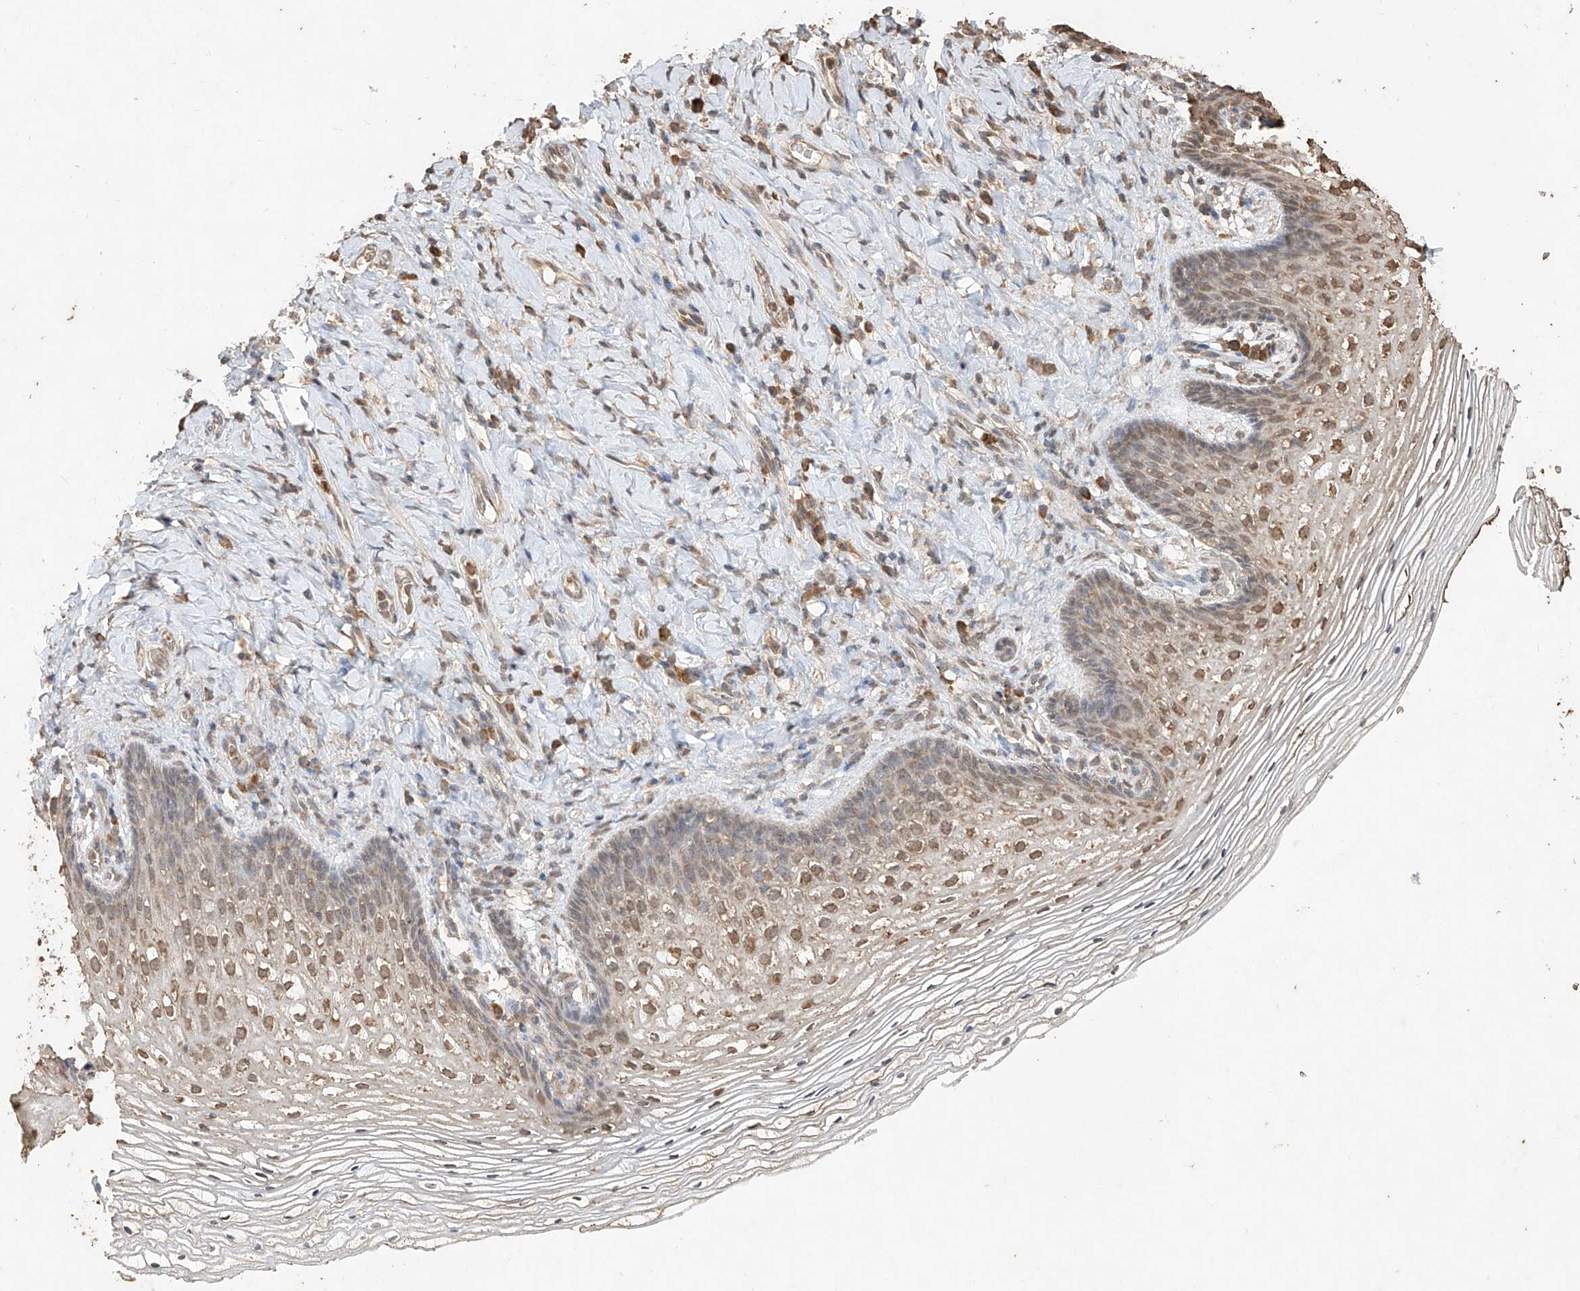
{"staining": {"intensity": "moderate", "quantity": "25%-75%", "location": "cytoplasmic/membranous"}, "tissue": "vagina", "cell_type": "Squamous epithelial cells", "image_type": "normal", "snomed": [{"axis": "morphology", "description": "Normal tissue, NOS"}, {"axis": "topography", "description": "Vagina"}], "caption": "Immunohistochemical staining of normal human vagina displays medium levels of moderate cytoplasmic/membranous staining in approximately 25%-75% of squamous epithelial cells.", "gene": "ELOVL1", "patient": {"sex": "female", "age": 60}}